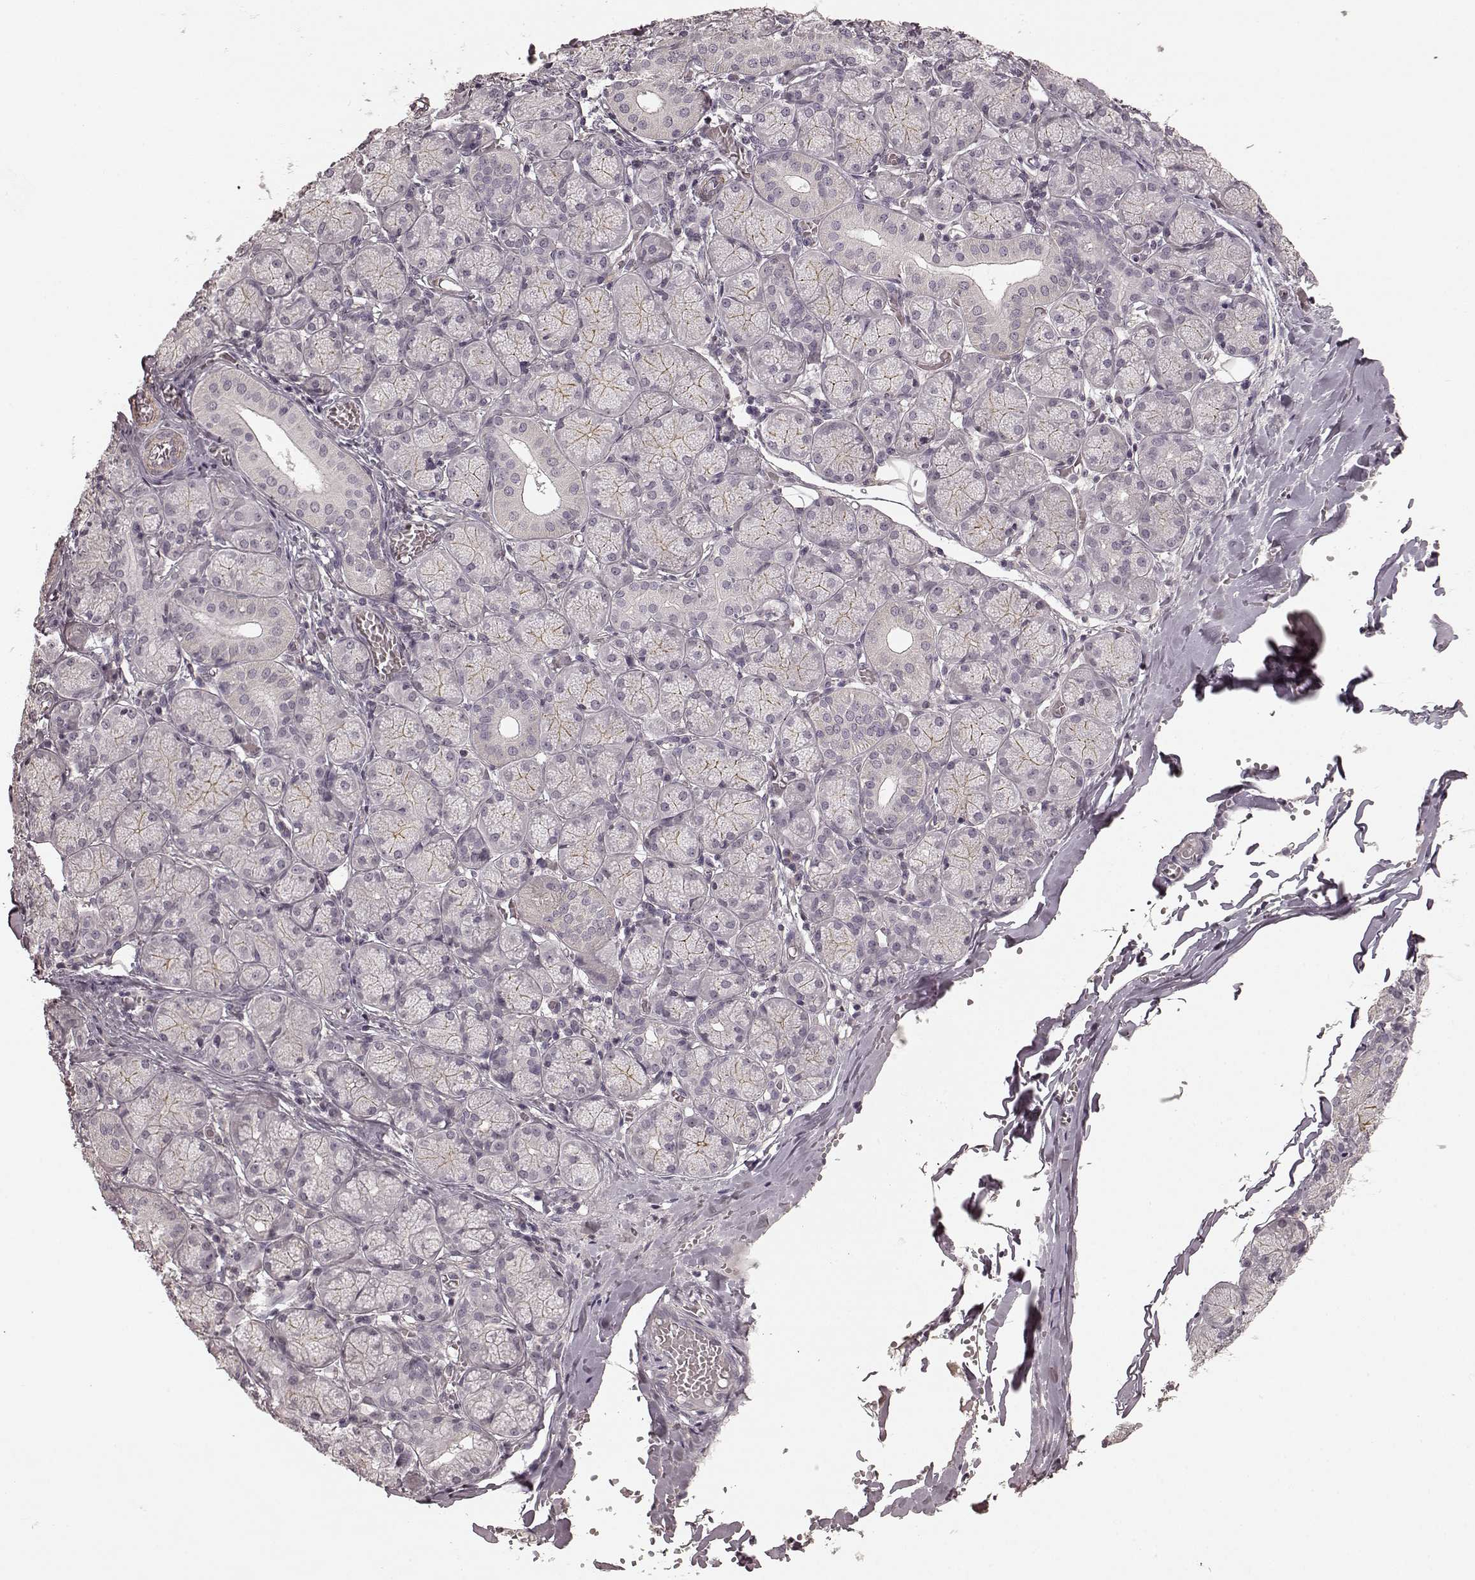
{"staining": {"intensity": "negative", "quantity": "none", "location": "none"}, "tissue": "salivary gland", "cell_type": "Glandular cells", "image_type": "normal", "snomed": [{"axis": "morphology", "description": "Normal tissue, NOS"}, {"axis": "topography", "description": "Salivary gland"}, {"axis": "topography", "description": "Peripheral nerve tissue"}], "caption": "There is no significant positivity in glandular cells of salivary gland. (DAB (3,3'-diaminobenzidine) immunohistochemistry (IHC) visualized using brightfield microscopy, high magnification).", "gene": "PRKCE", "patient": {"sex": "female", "age": 24}}